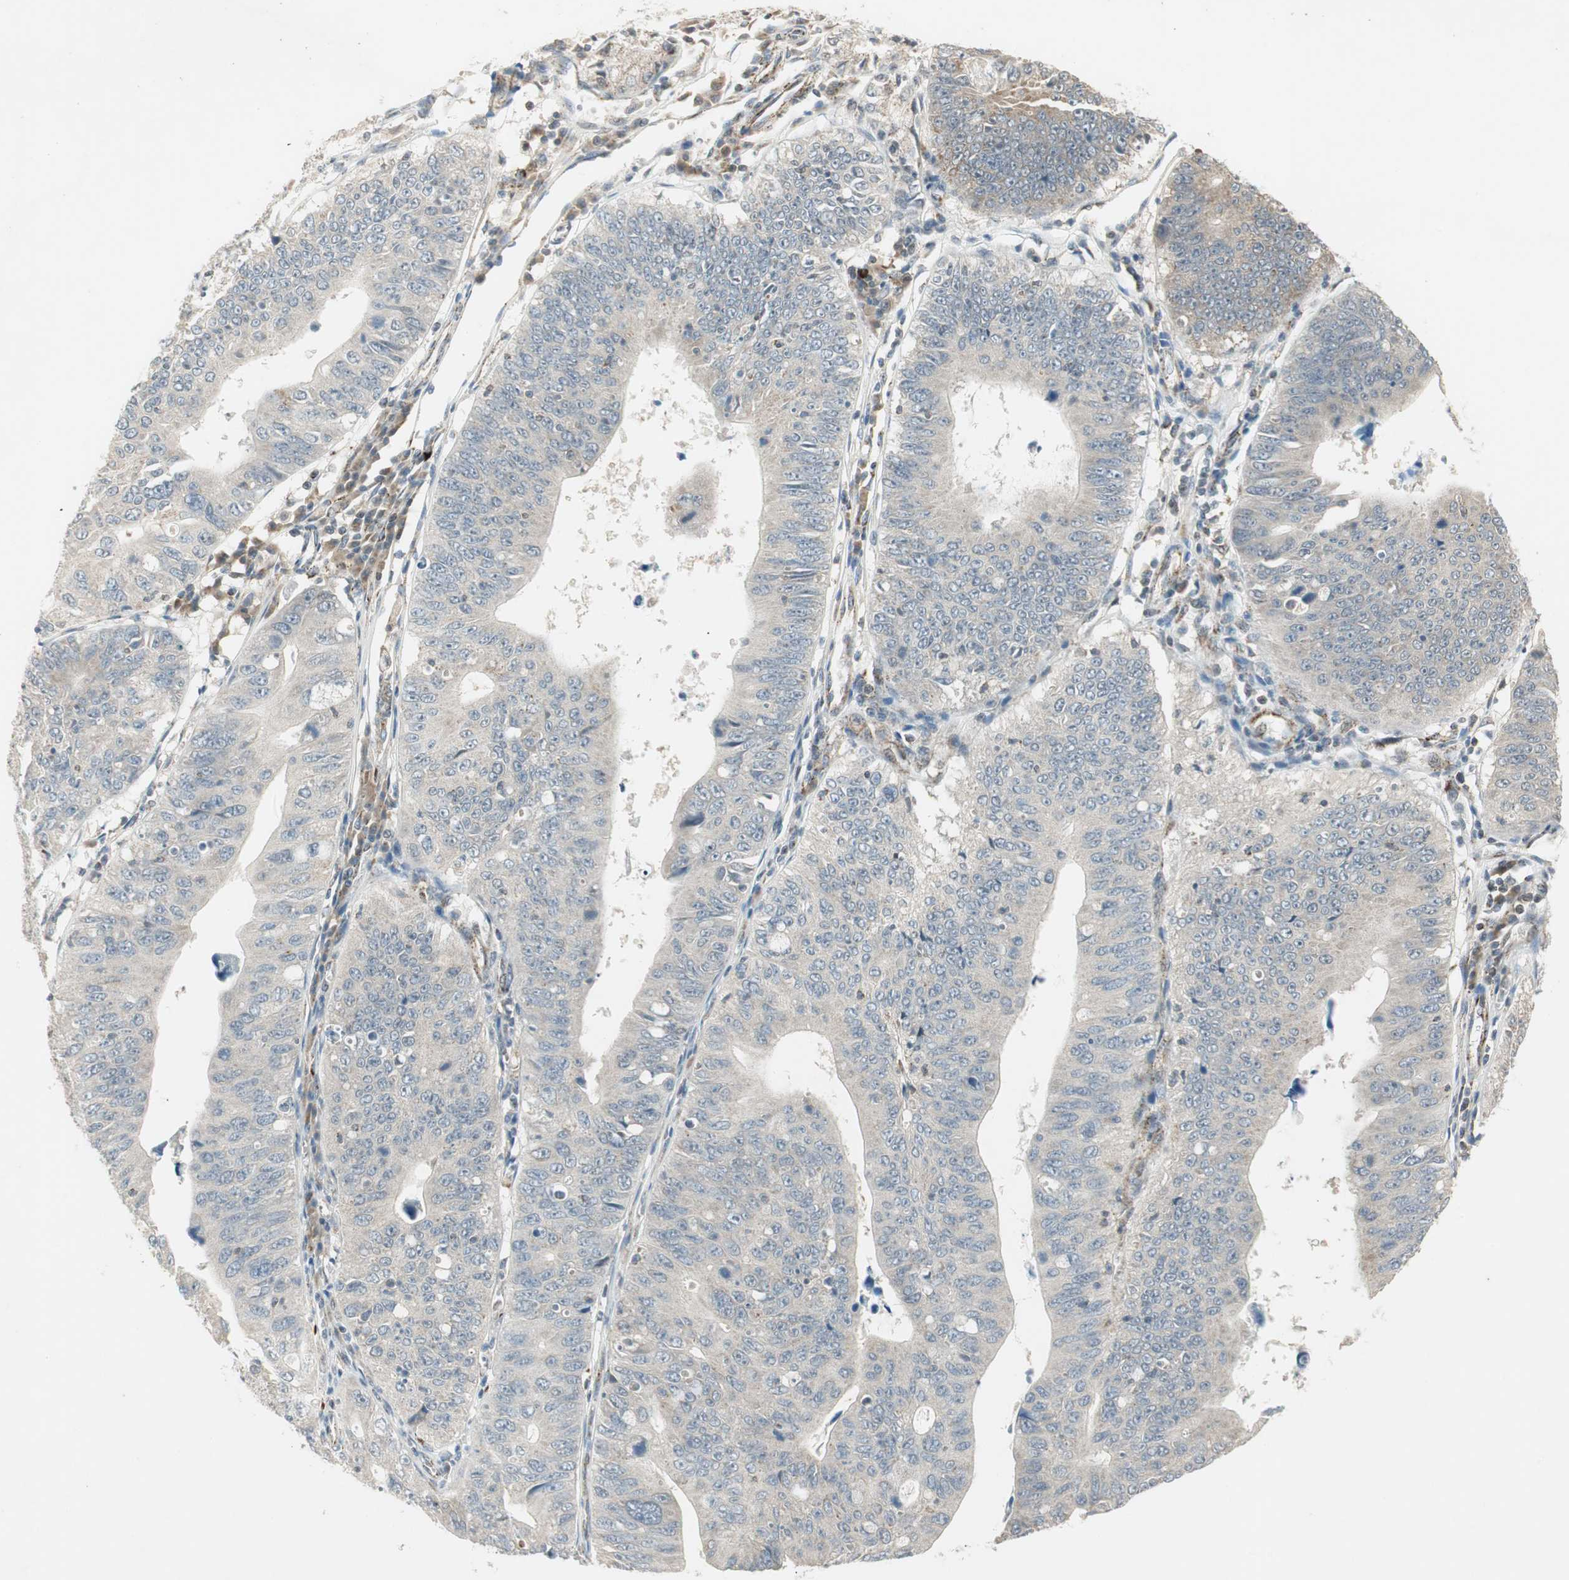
{"staining": {"intensity": "weak", "quantity": "<25%", "location": "cytoplasmic/membranous"}, "tissue": "stomach cancer", "cell_type": "Tumor cells", "image_type": "cancer", "snomed": [{"axis": "morphology", "description": "Adenocarcinoma, NOS"}, {"axis": "topography", "description": "Stomach"}], "caption": "IHC of human adenocarcinoma (stomach) reveals no positivity in tumor cells.", "gene": "USP2", "patient": {"sex": "male", "age": 59}}